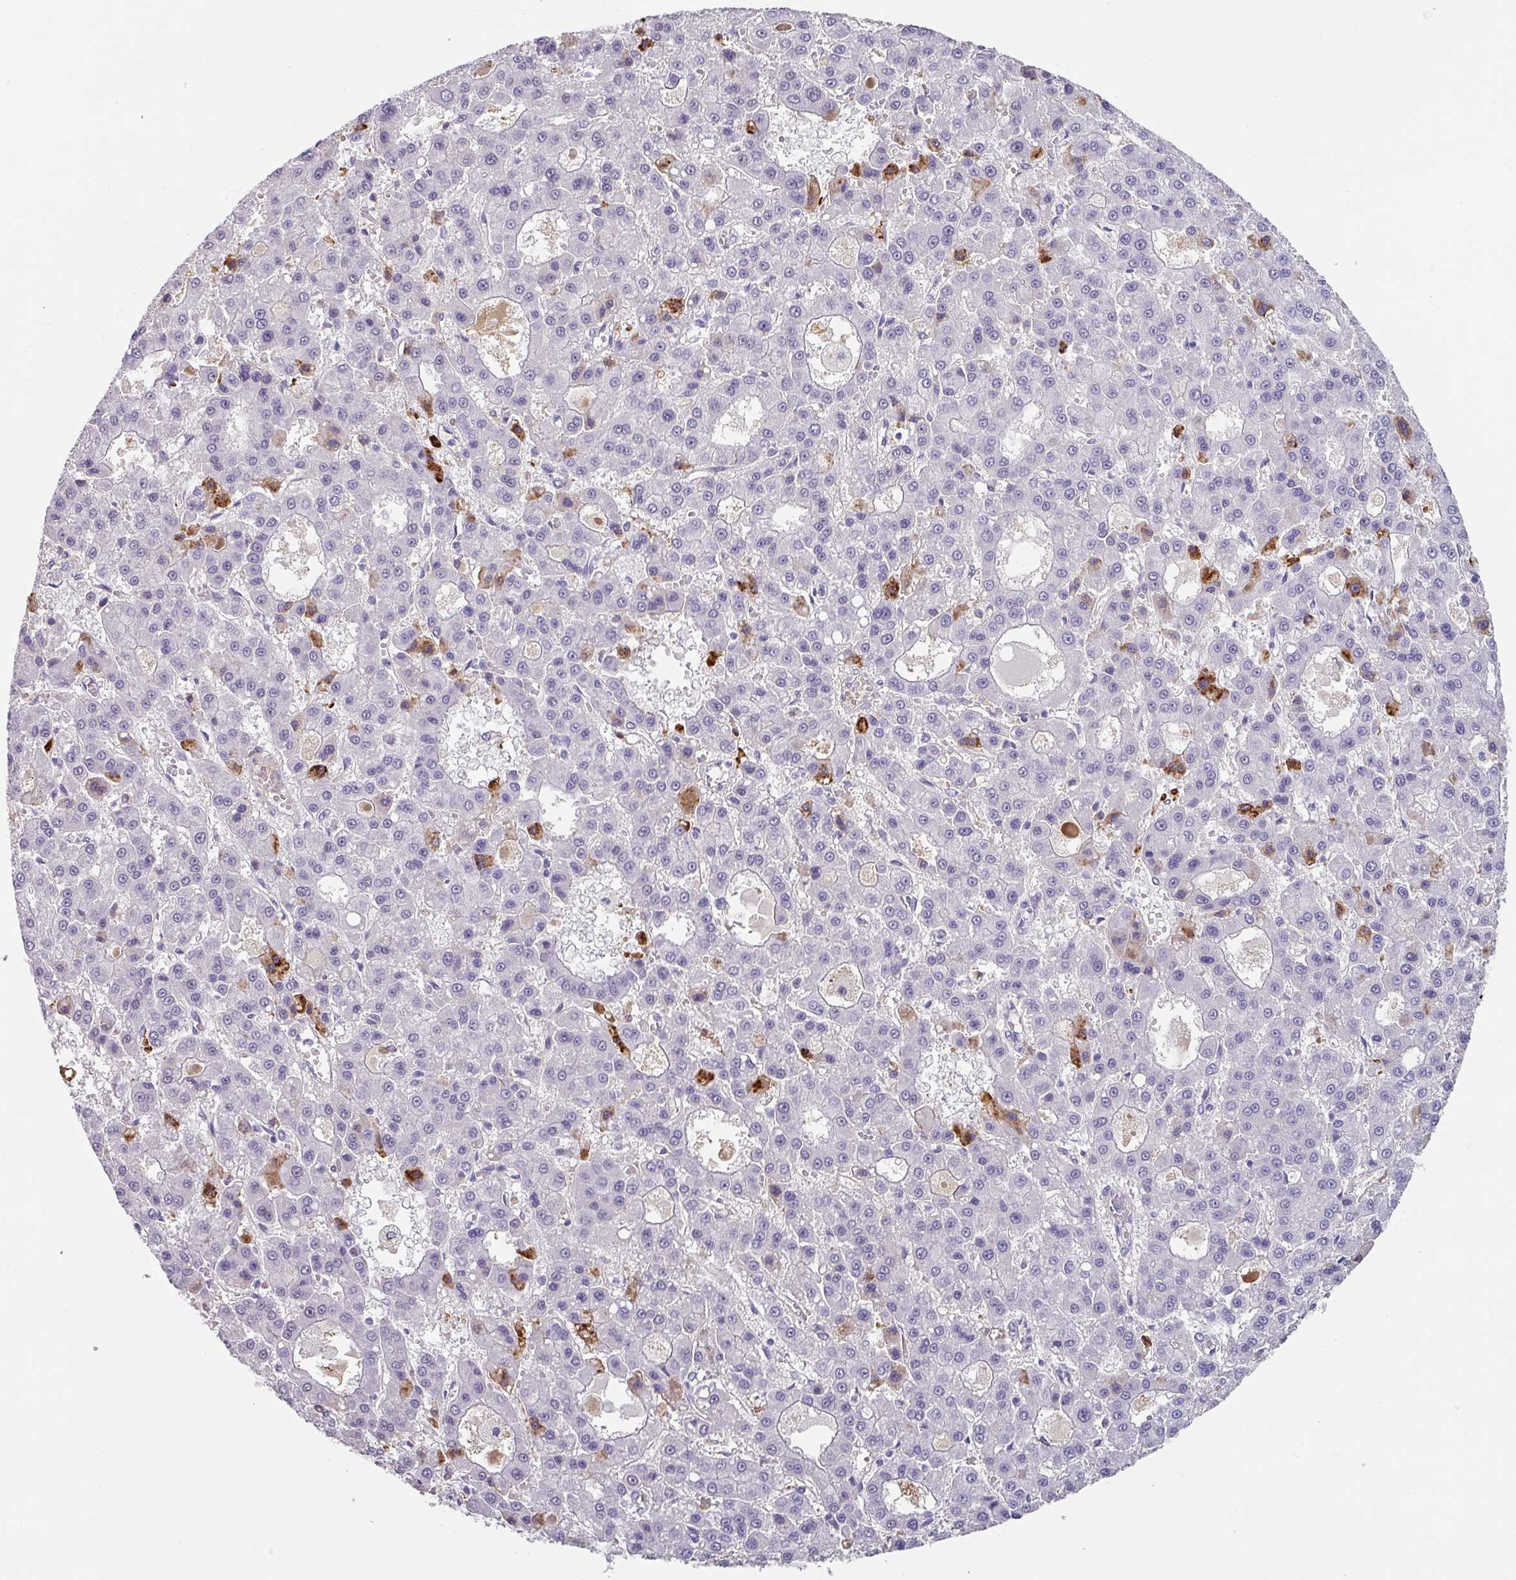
{"staining": {"intensity": "negative", "quantity": "none", "location": "none"}, "tissue": "liver cancer", "cell_type": "Tumor cells", "image_type": "cancer", "snomed": [{"axis": "morphology", "description": "Carcinoma, Hepatocellular, NOS"}, {"axis": "topography", "description": "Liver"}], "caption": "The photomicrograph reveals no staining of tumor cells in liver hepatocellular carcinoma.", "gene": "C1QB", "patient": {"sex": "male", "age": 70}}